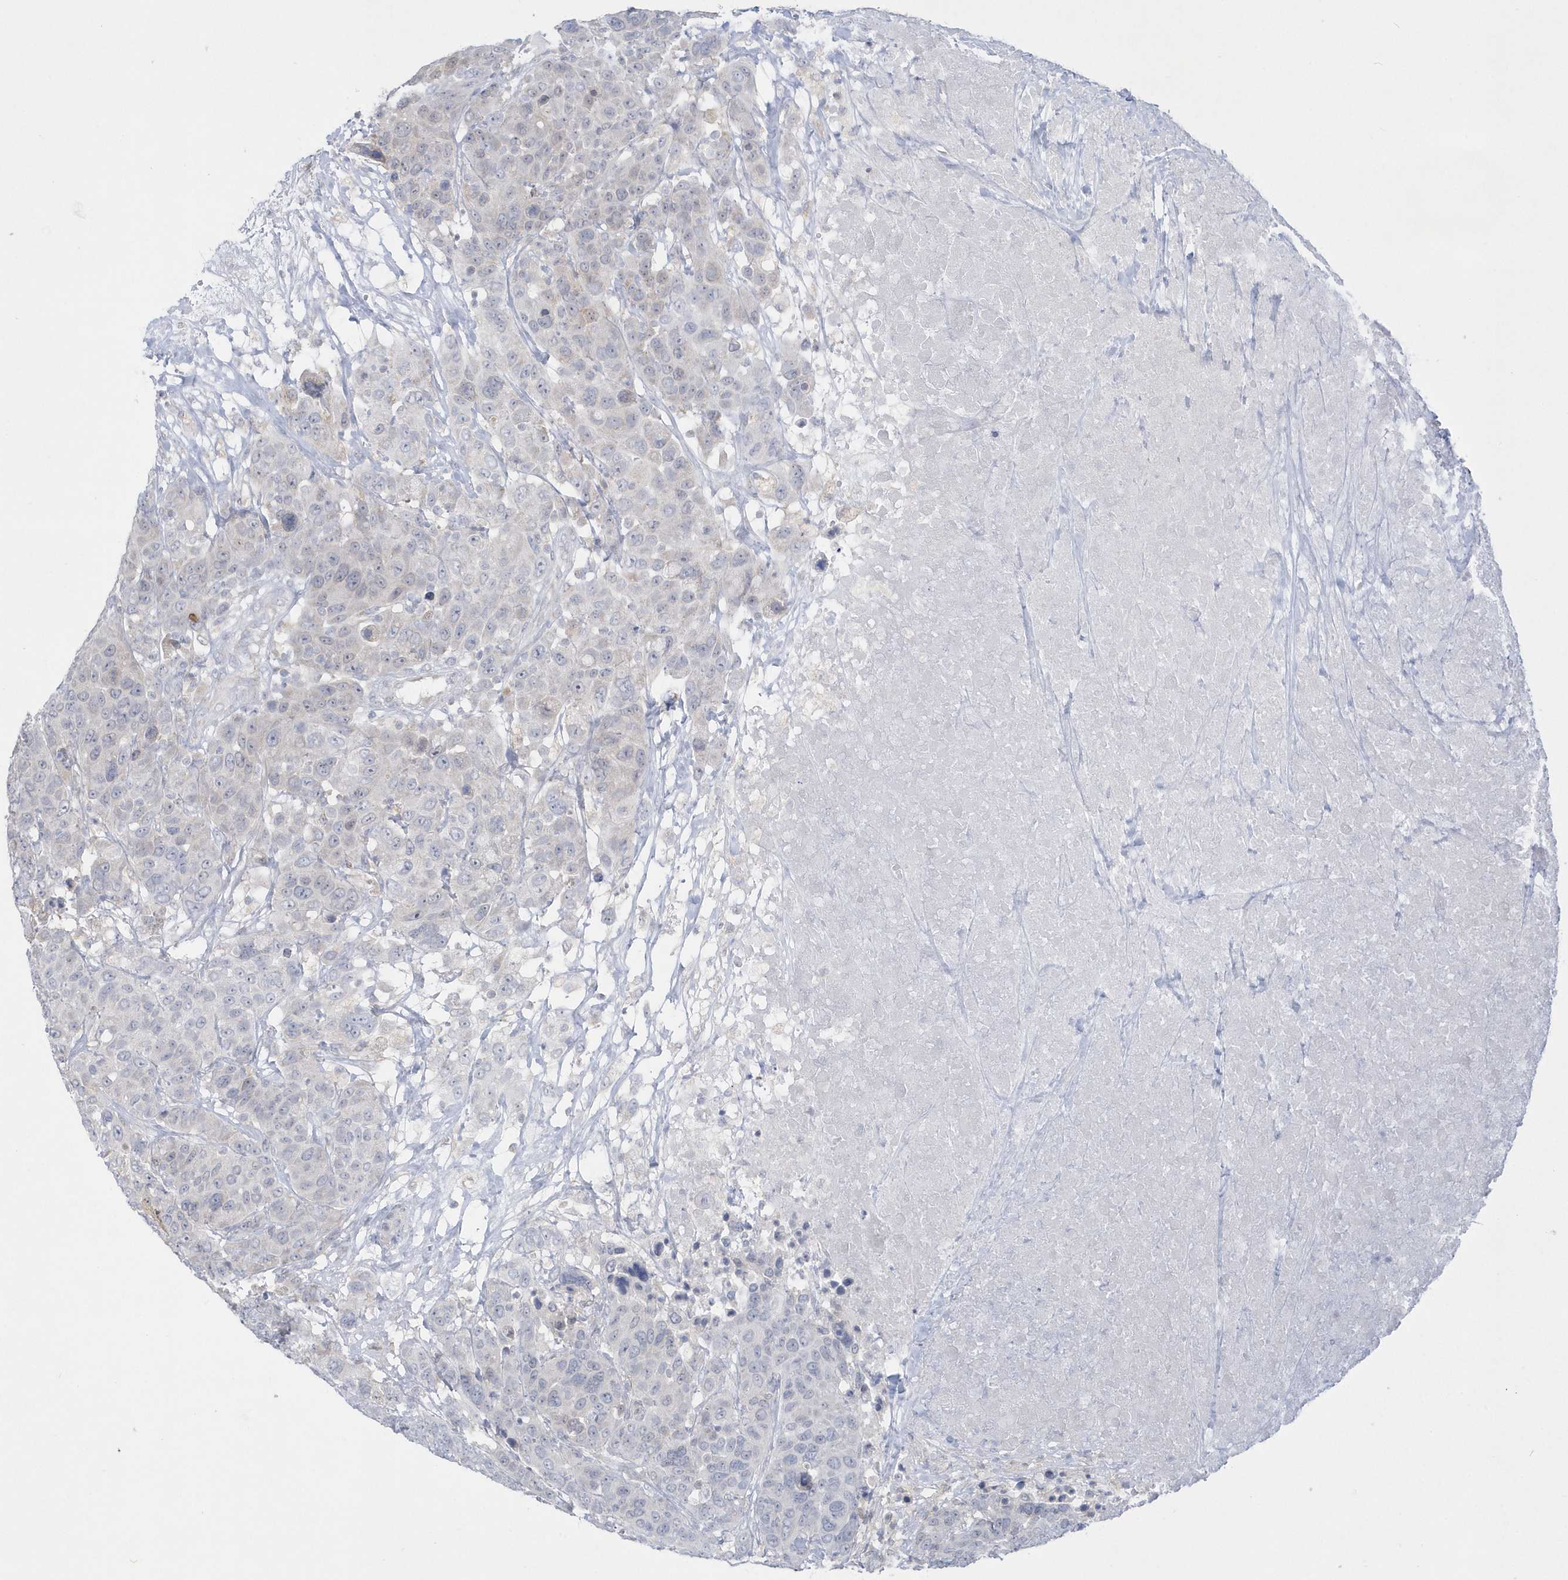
{"staining": {"intensity": "negative", "quantity": "none", "location": "none"}, "tissue": "breast cancer", "cell_type": "Tumor cells", "image_type": "cancer", "snomed": [{"axis": "morphology", "description": "Duct carcinoma"}, {"axis": "topography", "description": "Breast"}], "caption": "Breast cancer (infiltrating ductal carcinoma) stained for a protein using immunohistochemistry (IHC) demonstrates no positivity tumor cells.", "gene": "PCBD1", "patient": {"sex": "female", "age": 37}}